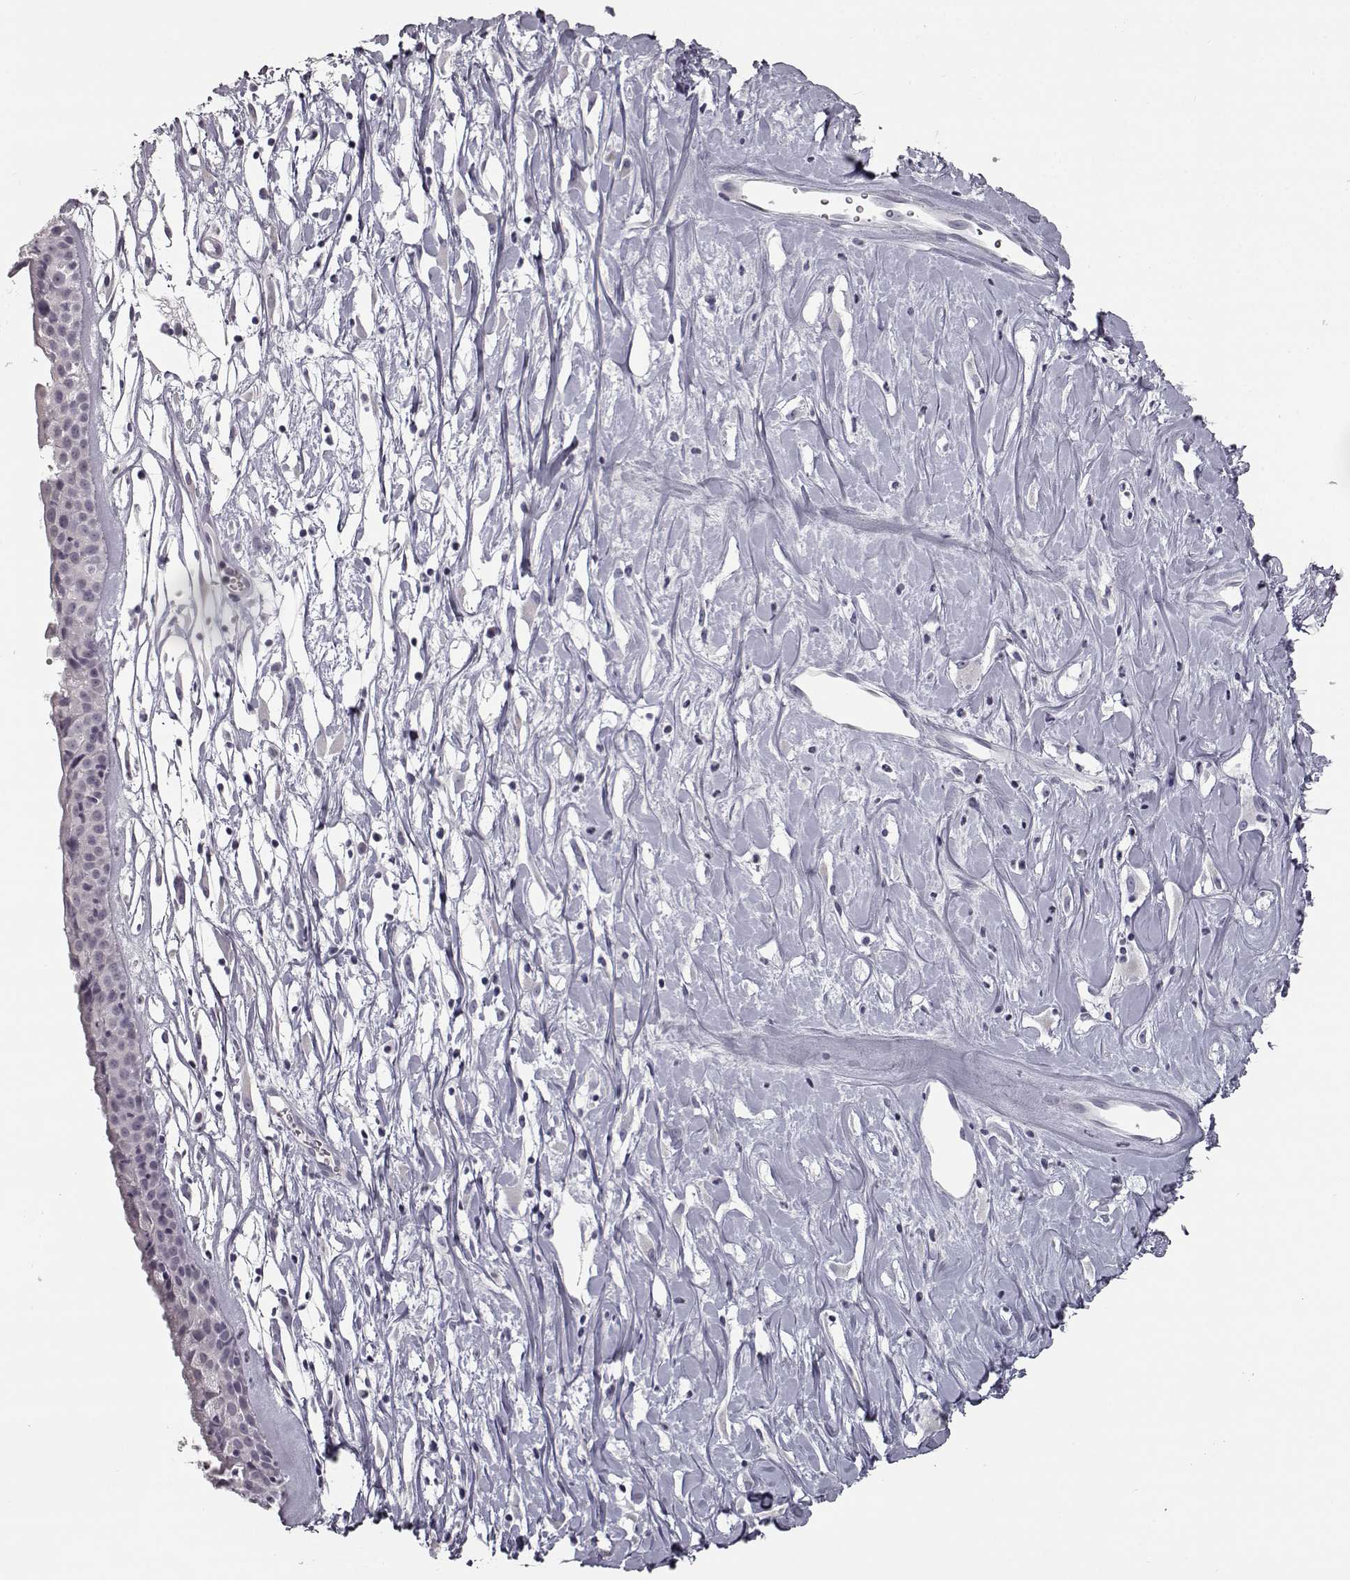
{"staining": {"intensity": "negative", "quantity": "none", "location": "none"}, "tissue": "nasopharynx", "cell_type": "Respiratory epithelial cells", "image_type": "normal", "snomed": [{"axis": "morphology", "description": "Normal tissue, NOS"}, {"axis": "topography", "description": "Nasopharynx"}], "caption": "DAB immunohistochemical staining of normal nasopharynx shows no significant expression in respiratory epithelial cells. The staining was performed using DAB (3,3'-diaminobenzidine) to visualize the protein expression in brown, while the nuclei were stained in blue with hematoxylin (Magnification: 20x).", "gene": "SEMG2", "patient": {"sex": "female", "age": 85}}